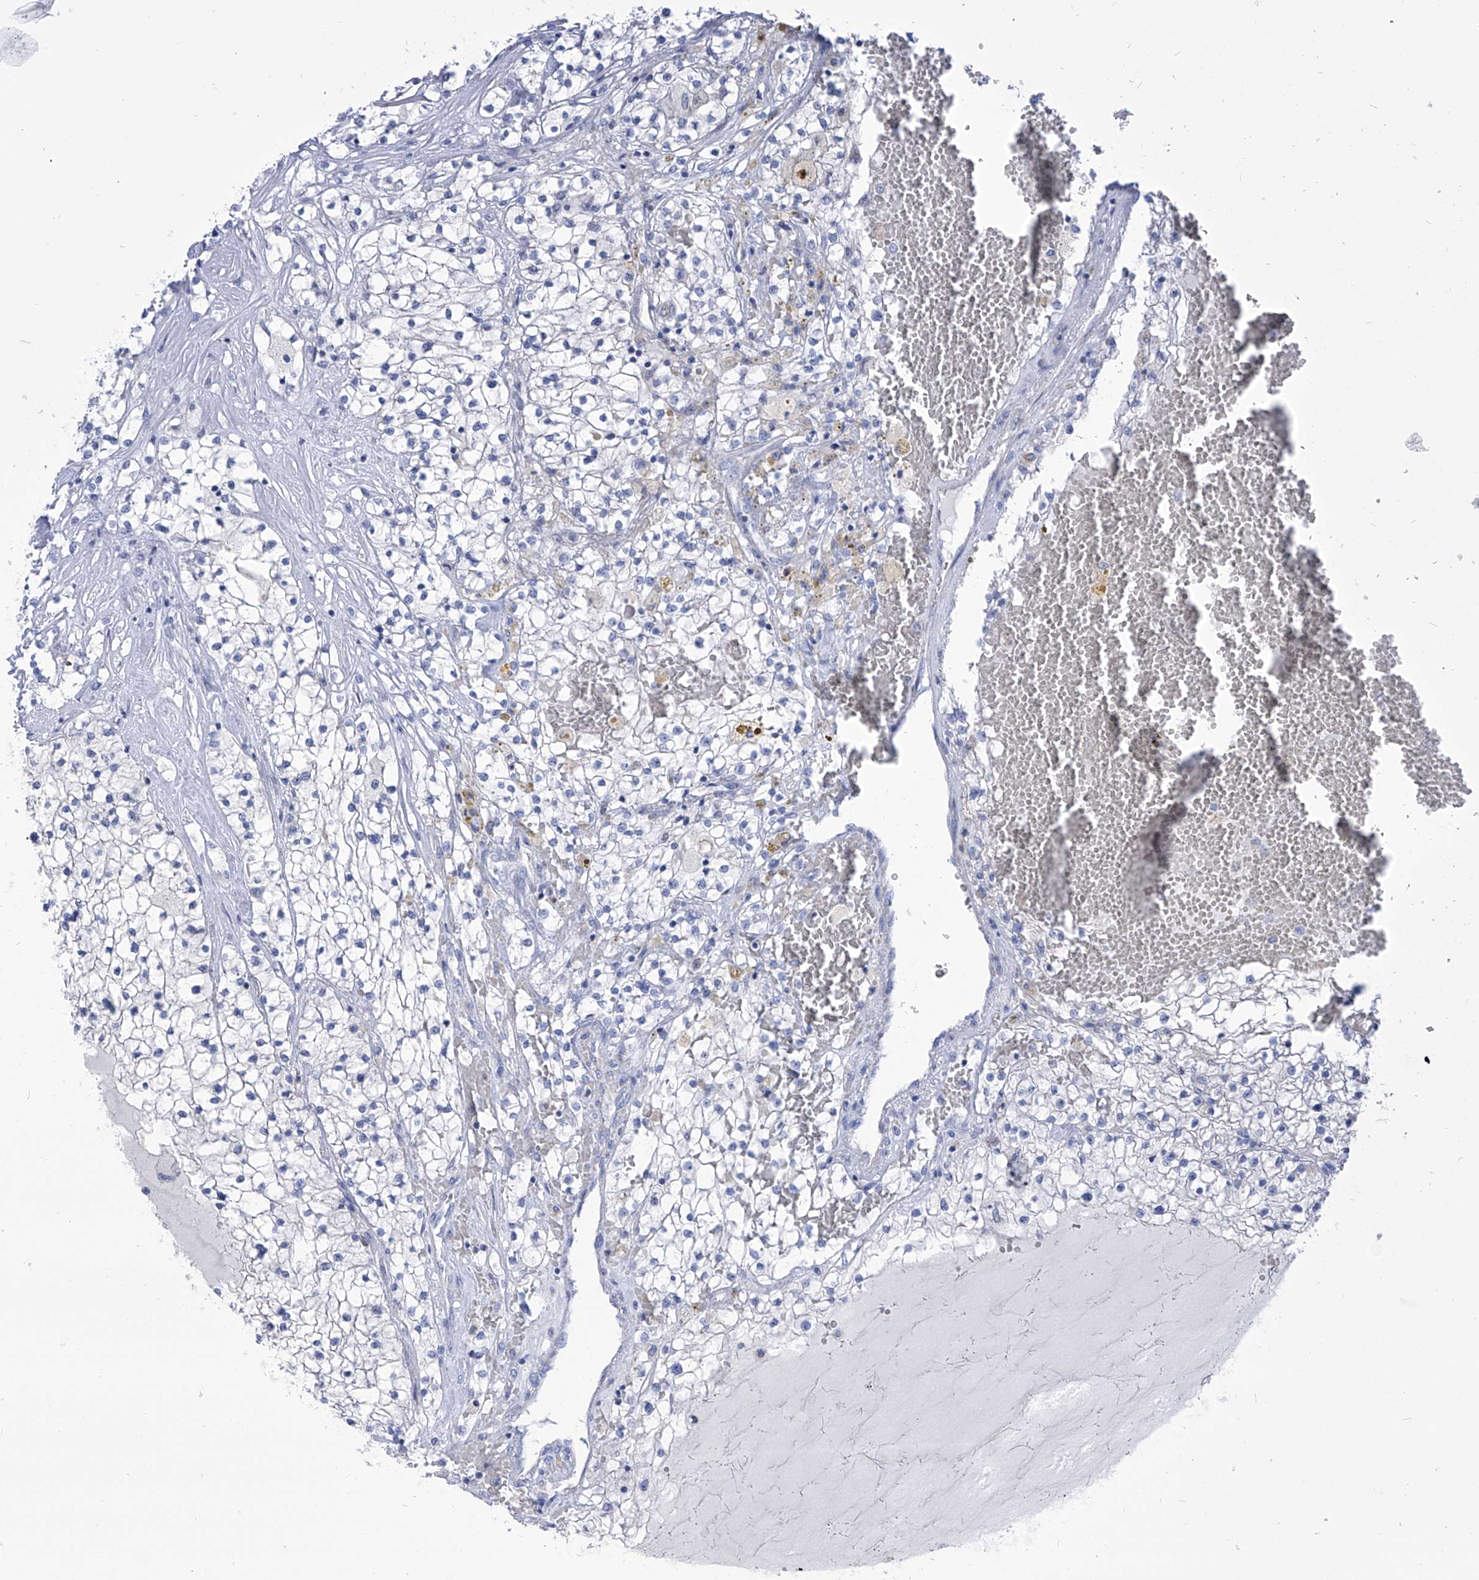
{"staining": {"intensity": "negative", "quantity": "none", "location": "none"}, "tissue": "renal cancer", "cell_type": "Tumor cells", "image_type": "cancer", "snomed": [{"axis": "morphology", "description": "Normal tissue, NOS"}, {"axis": "morphology", "description": "Adenocarcinoma, NOS"}, {"axis": "topography", "description": "Kidney"}], "caption": "Adenocarcinoma (renal) was stained to show a protein in brown. There is no significant staining in tumor cells.", "gene": "COQ3", "patient": {"sex": "male", "age": 68}}